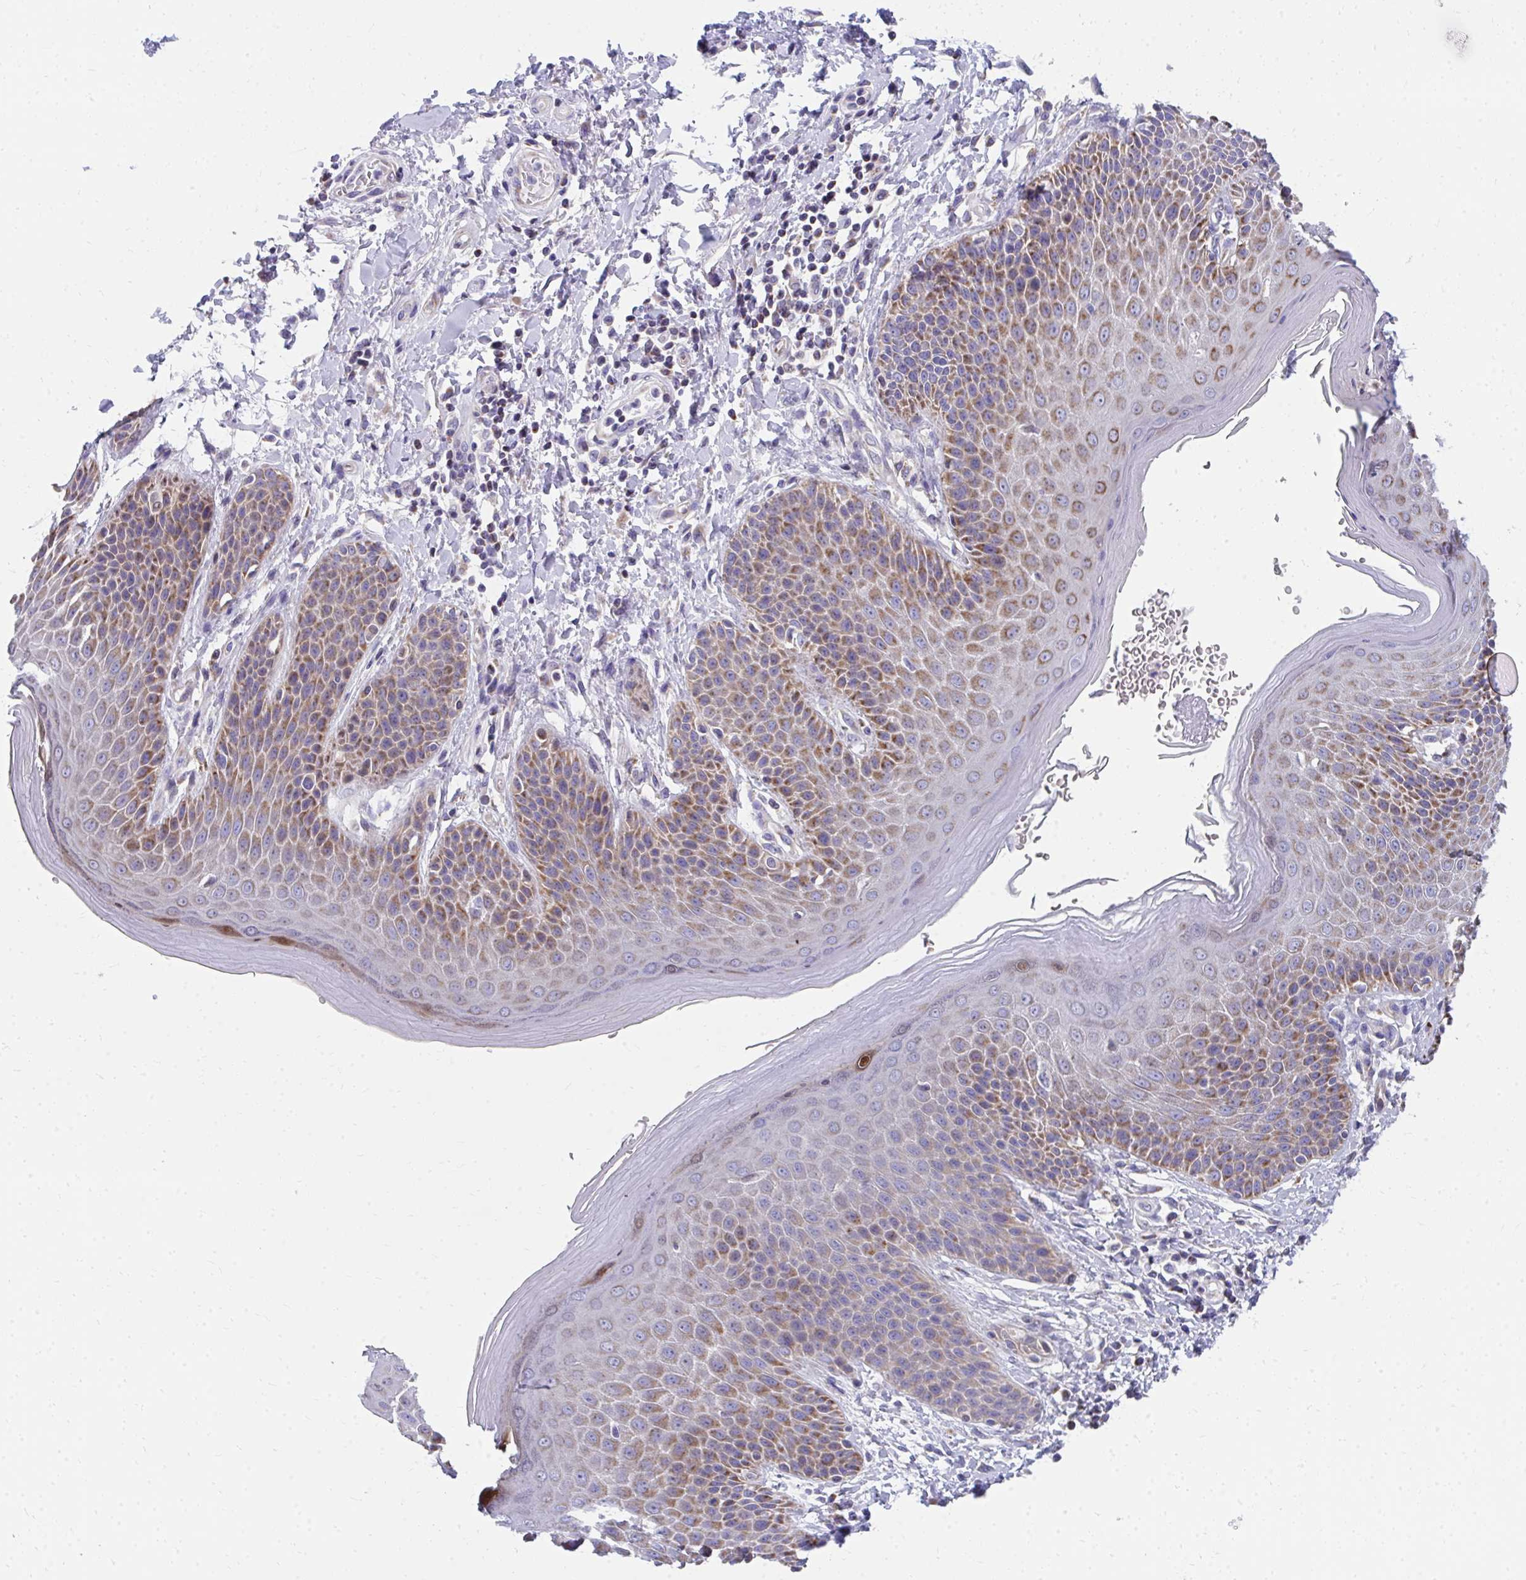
{"staining": {"intensity": "moderate", "quantity": "25%-75%", "location": "cytoplasmic/membranous"}, "tissue": "skin", "cell_type": "Epidermal cells", "image_type": "normal", "snomed": [{"axis": "morphology", "description": "Normal tissue, NOS"}, {"axis": "topography", "description": "Peripheral nerve tissue"}], "caption": "Skin stained with immunohistochemistry (IHC) shows moderate cytoplasmic/membranous expression in about 25%-75% of epidermal cells.", "gene": "IL37", "patient": {"sex": "male", "age": 51}}